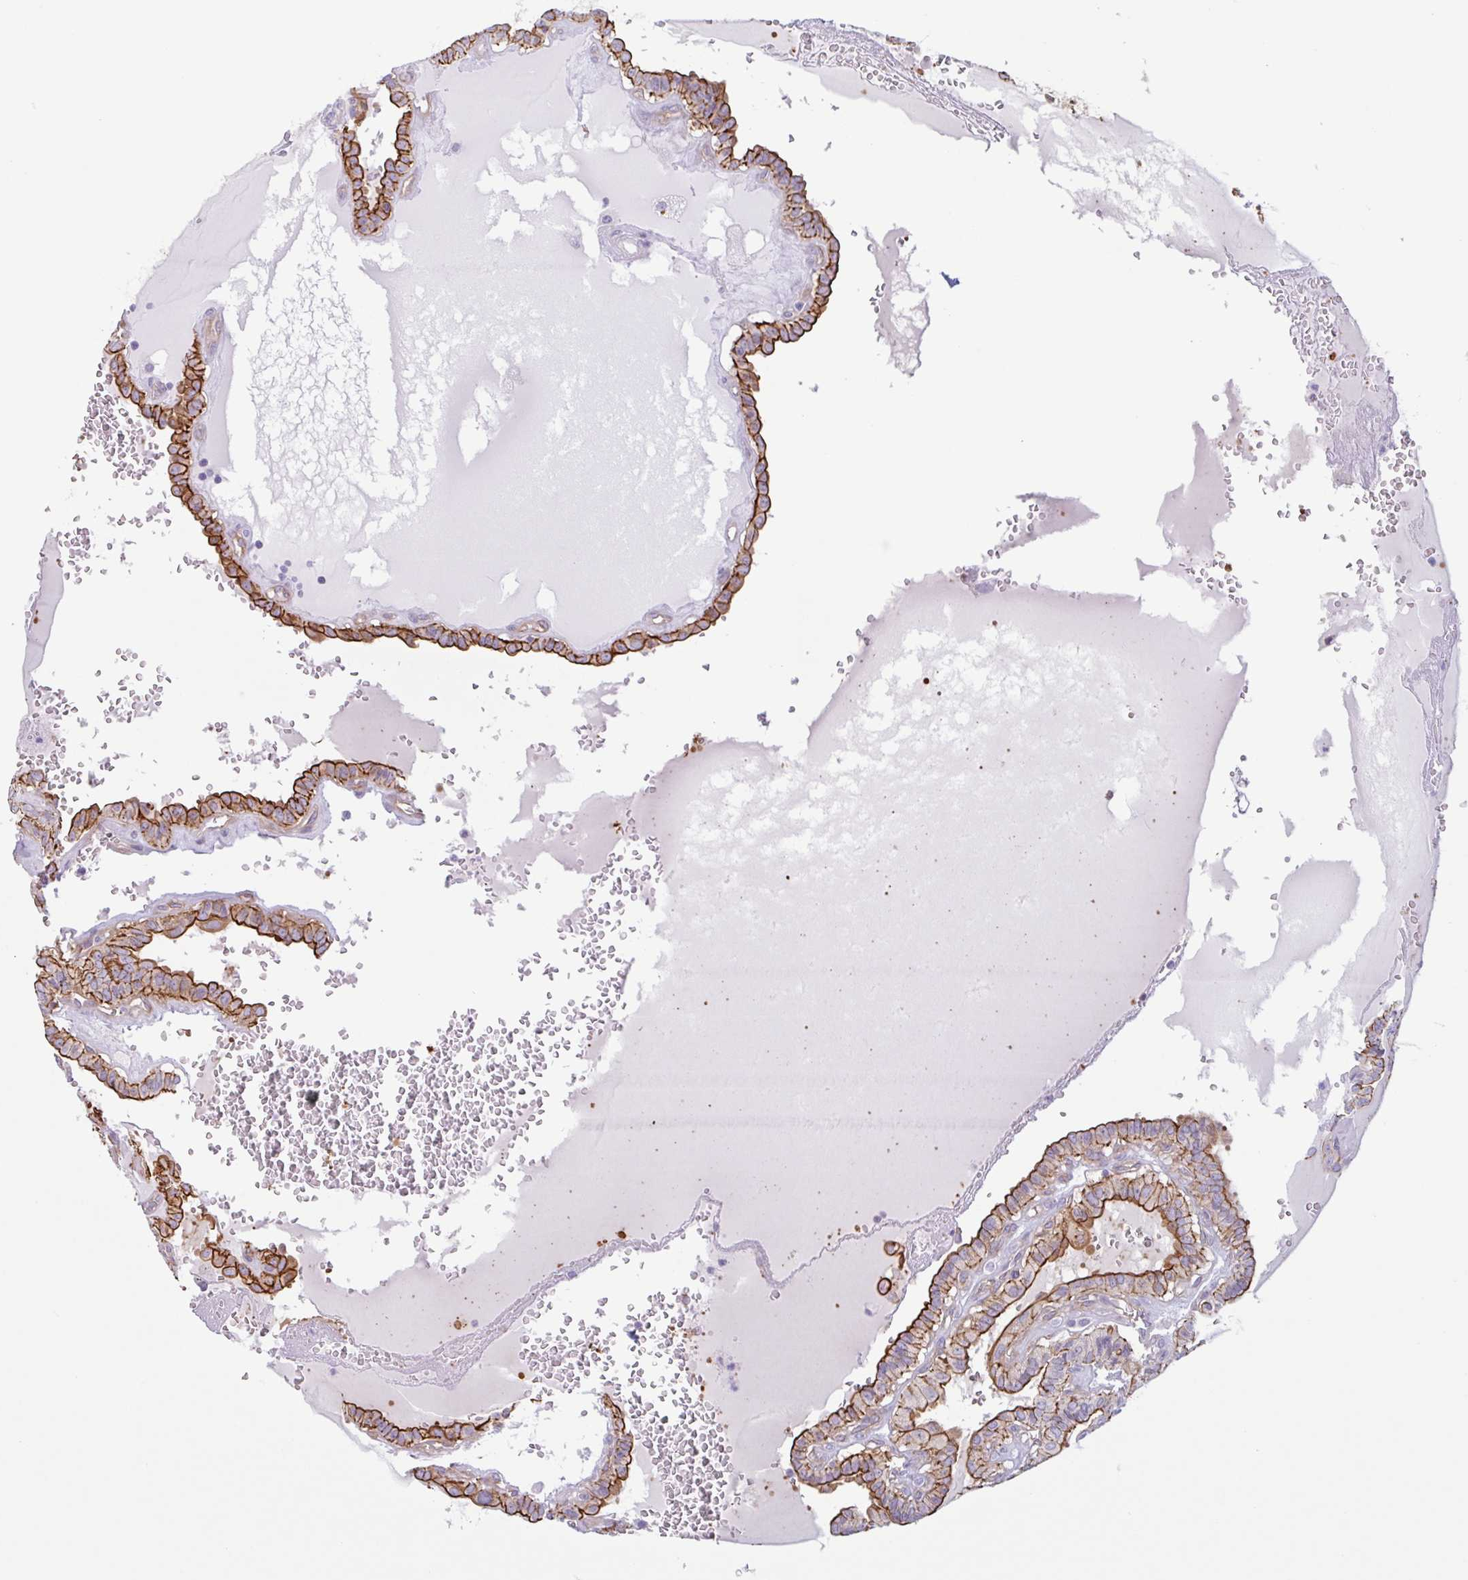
{"staining": {"intensity": "strong", "quantity": ">75%", "location": "cytoplasmic/membranous"}, "tissue": "thyroid cancer", "cell_type": "Tumor cells", "image_type": "cancer", "snomed": [{"axis": "morphology", "description": "Papillary adenocarcinoma, NOS"}, {"axis": "topography", "description": "Thyroid gland"}], "caption": "Immunohistochemical staining of papillary adenocarcinoma (thyroid) exhibits high levels of strong cytoplasmic/membranous protein positivity in about >75% of tumor cells.", "gene": "MYH10", "patient": {"sex": "female", "age": 21}}